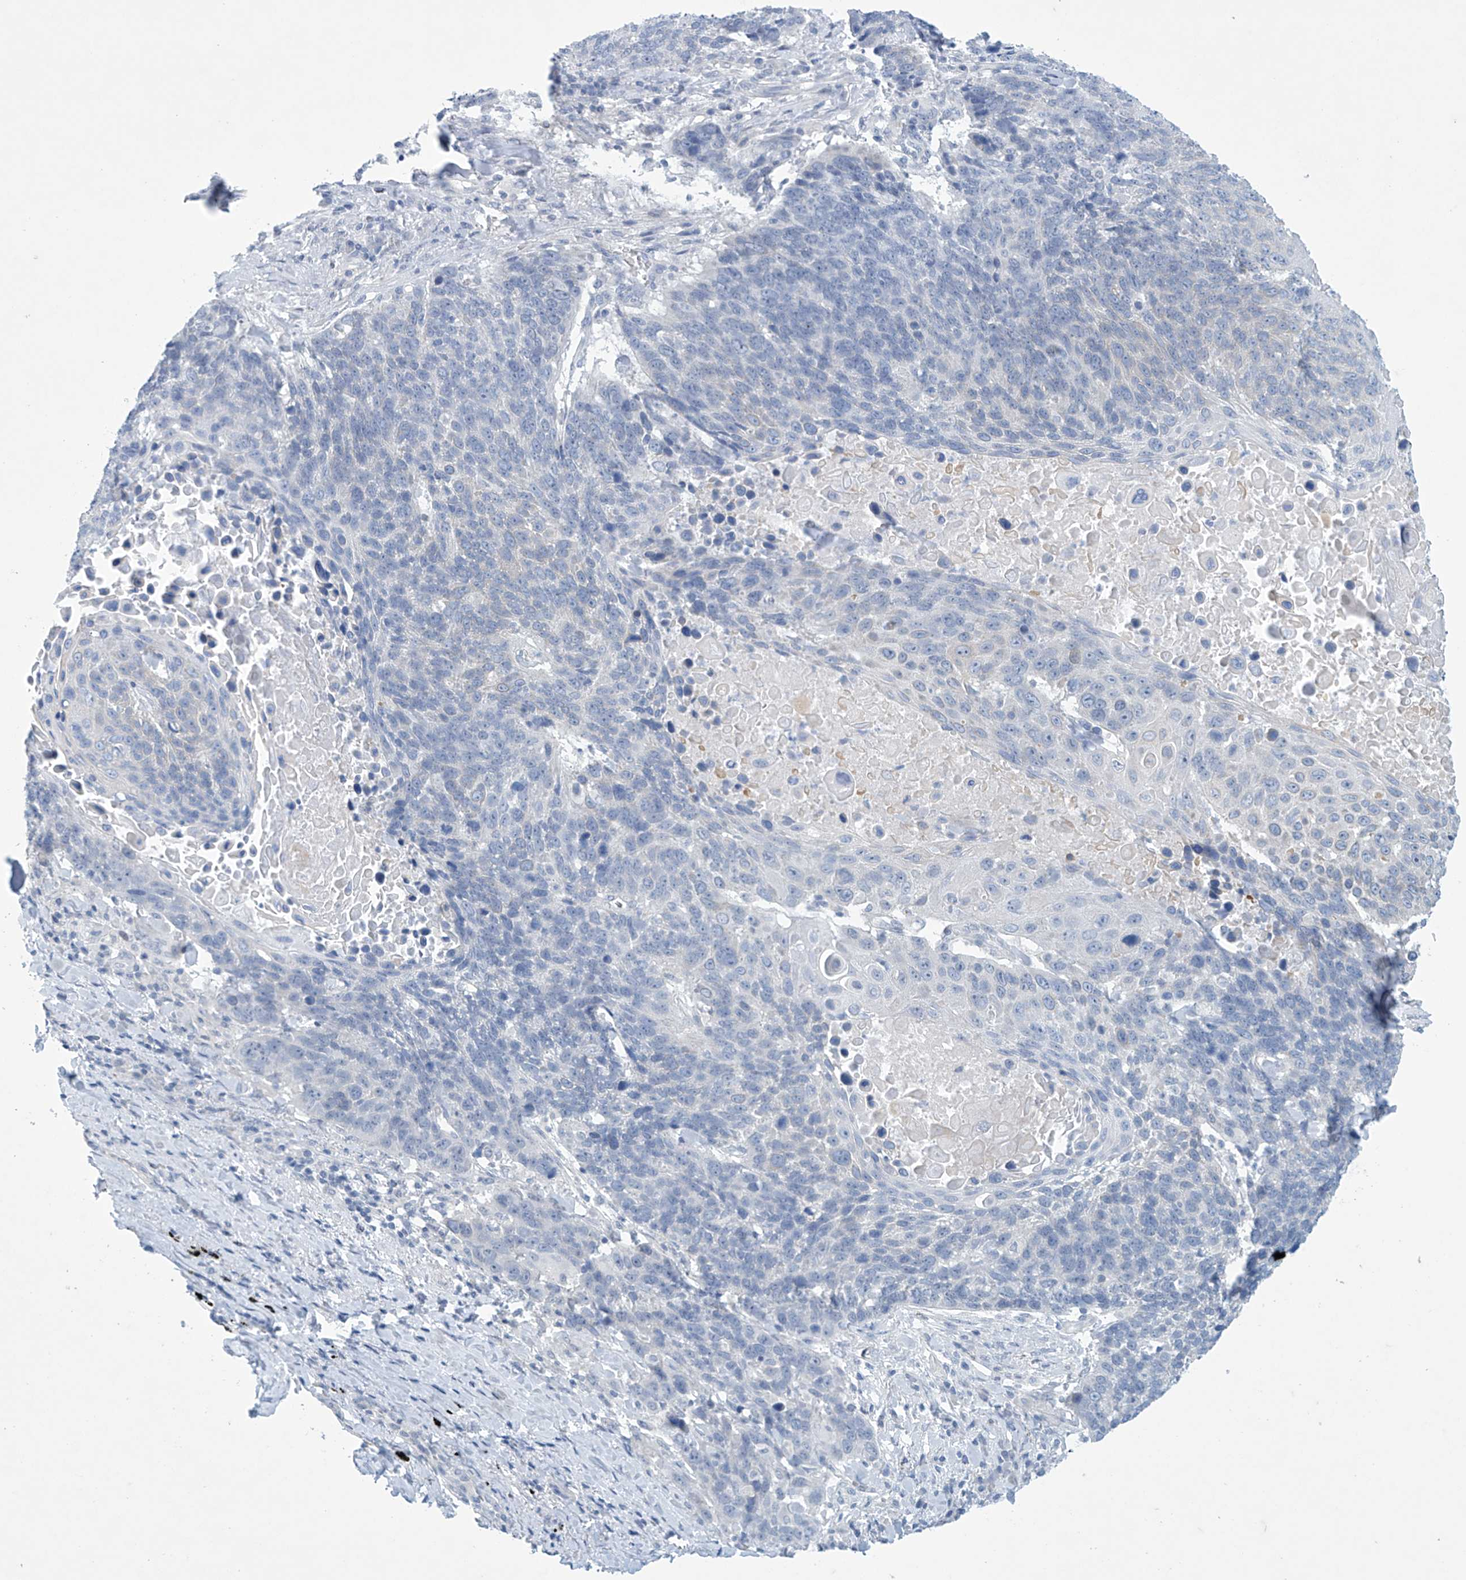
{"staining": {"intensity": "negative", "quantity": "none", "location": "none"}, "tissue": "lung cancer", "cell_type": "Tumor cells", "image_type": "cancer", "snomed": [{"axis": "morphology", "description": "Squamous cell carcinoma, NOS"}, {"axis": "topography", "description": "Lung"}], "caption": "Immunohistochemistry photomicrograph of lung cancer stained for a protein (brown), which demonstrates no expression in tumor cells.", "gene": "SLC35A5", "patient": {"sex": "male", "age": 66}}